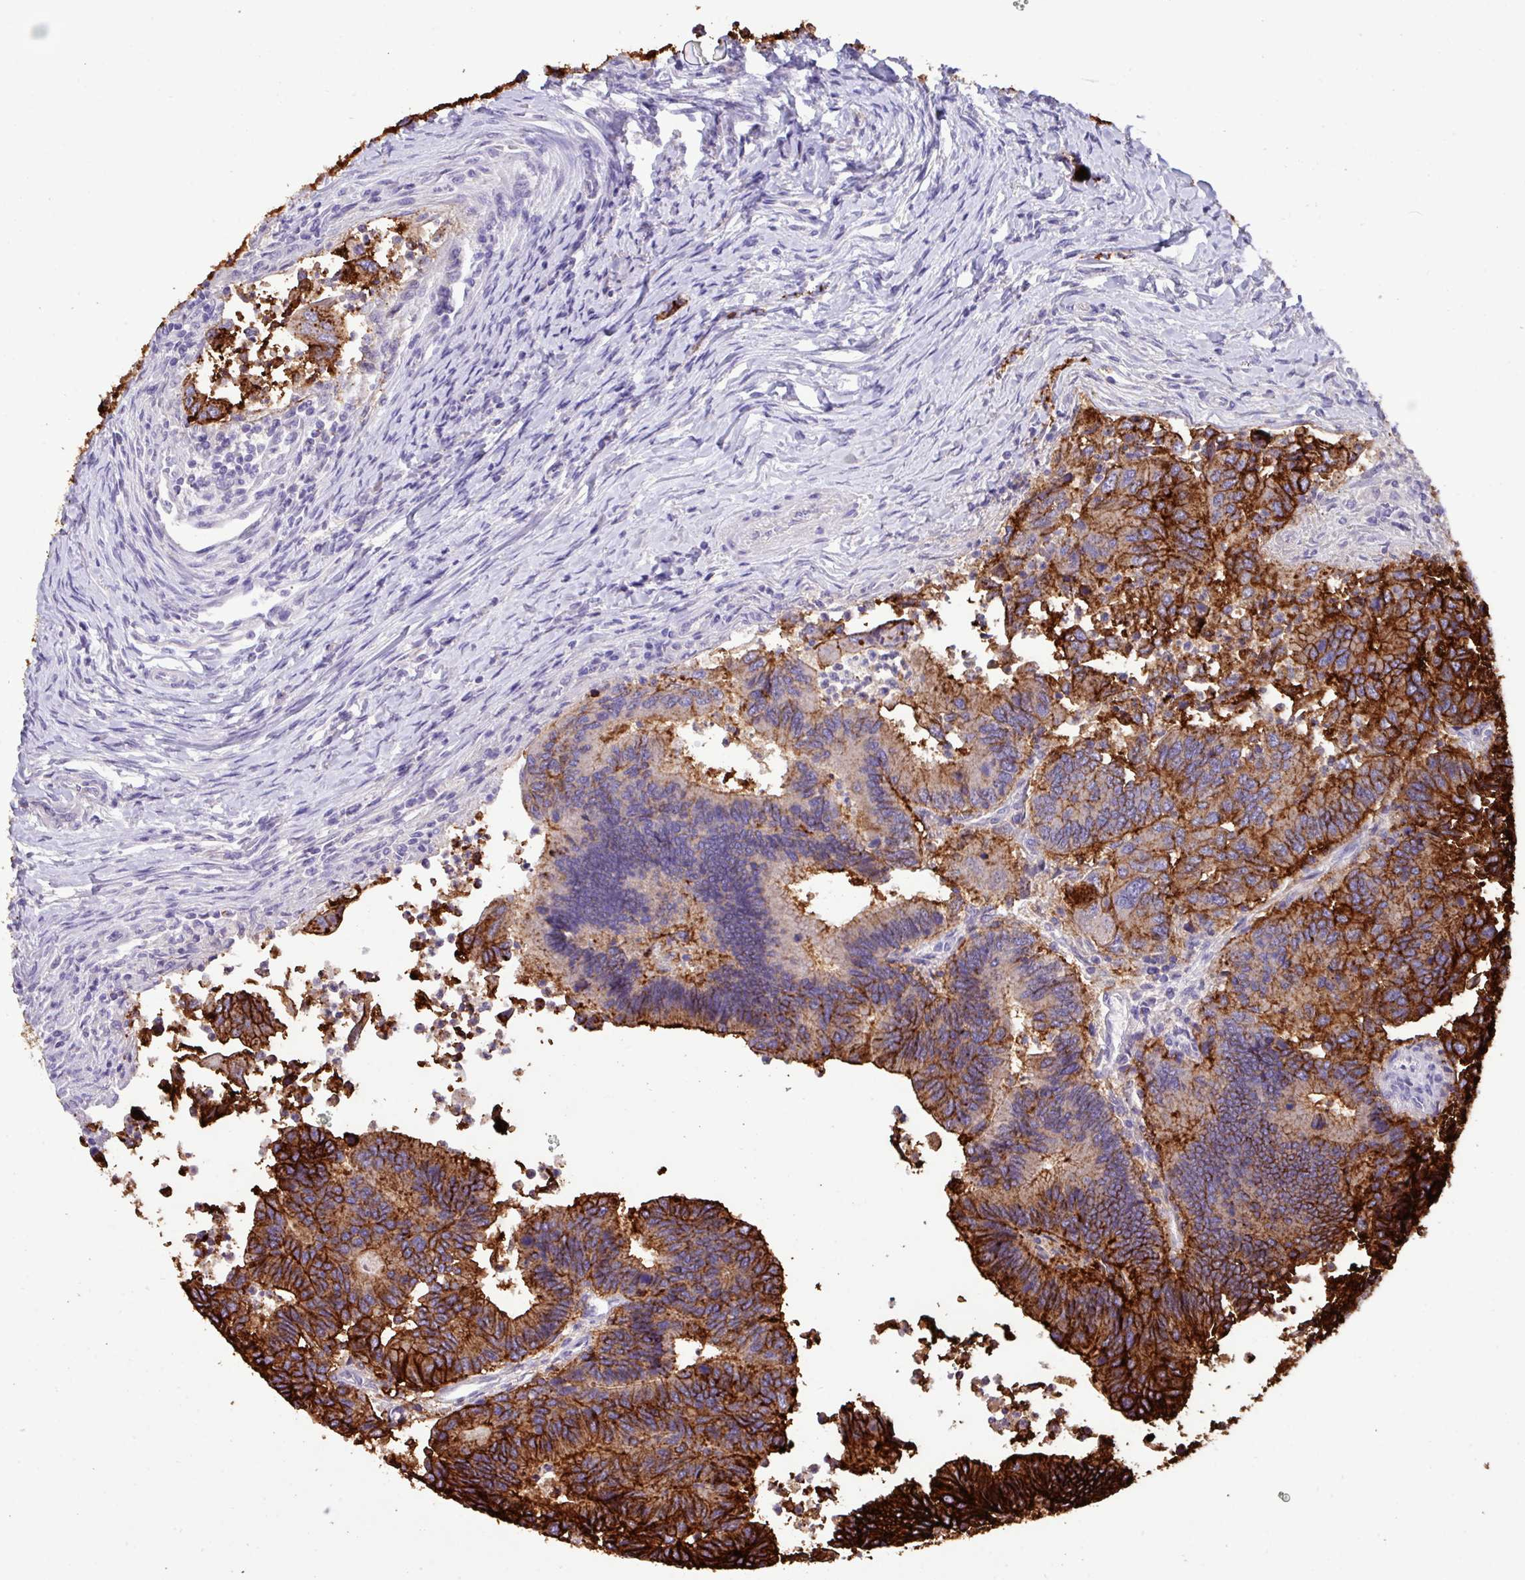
{"staining": {"intensity": "strong", "quantity": ">75%", "location": "cytoplasmic/membranous"}, "tissue": "colorectal cancer", "cell_type": "Tumor cells", "image_type": "cancer", "snomed": [{"axis": "morphology", "description": "Adenocarcinoma, NOS"}, {"axis": "topography", "description": "Colon"}], "caption": "The immunohistochemical stain labels strong cytoplasmic/membranous staining in tumor cells of colorectal cancer (adenocarcinoma) tissue.", "gene": "EPCAM", "patient": {"sex": "female", "age": 67}}